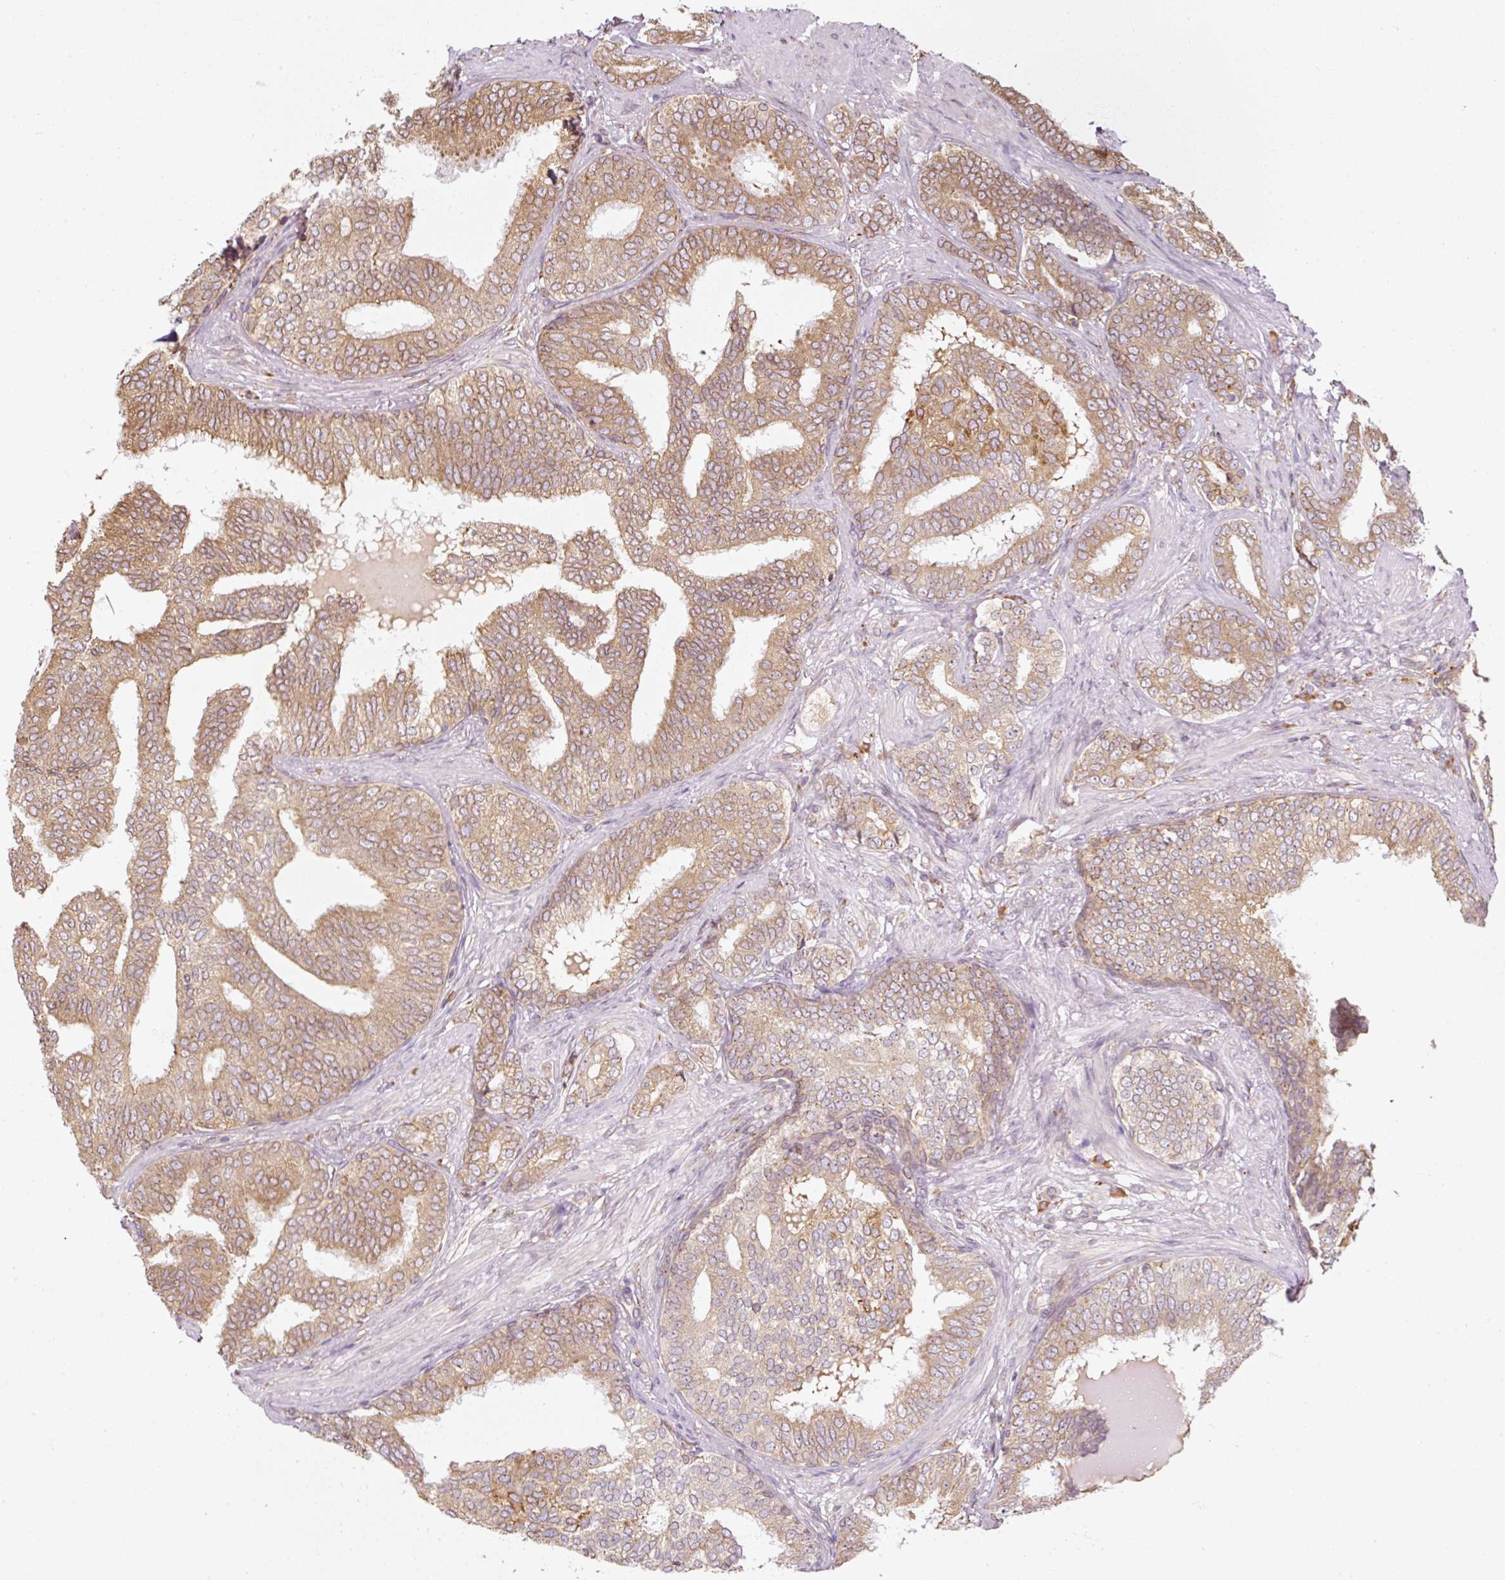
{"staining": {"intensity": "moderate", "quantity": ">75%", "location": "cytoplasmic/membranous"}, "tissue": "prostate cancer", "cell_type": "Tumor cells", "image_type": "cancer", "snomed": [{"axis": "morphology", "description": "Adenocarcinoma, High grade"}, {"axis": "topography", "description": "Prostate"}], "caption": "Immunohistochemistry (IHC) histopathology image of prostate cancer (high-grade adenocarcinoma) stained for a protein (brown), which reveals medium levels of moderate cytoplasmic/membranous positivity in about >75% of tumor cells.", "gene": "PRKCSH", "patient": {"sex": "male", "age": 72}}